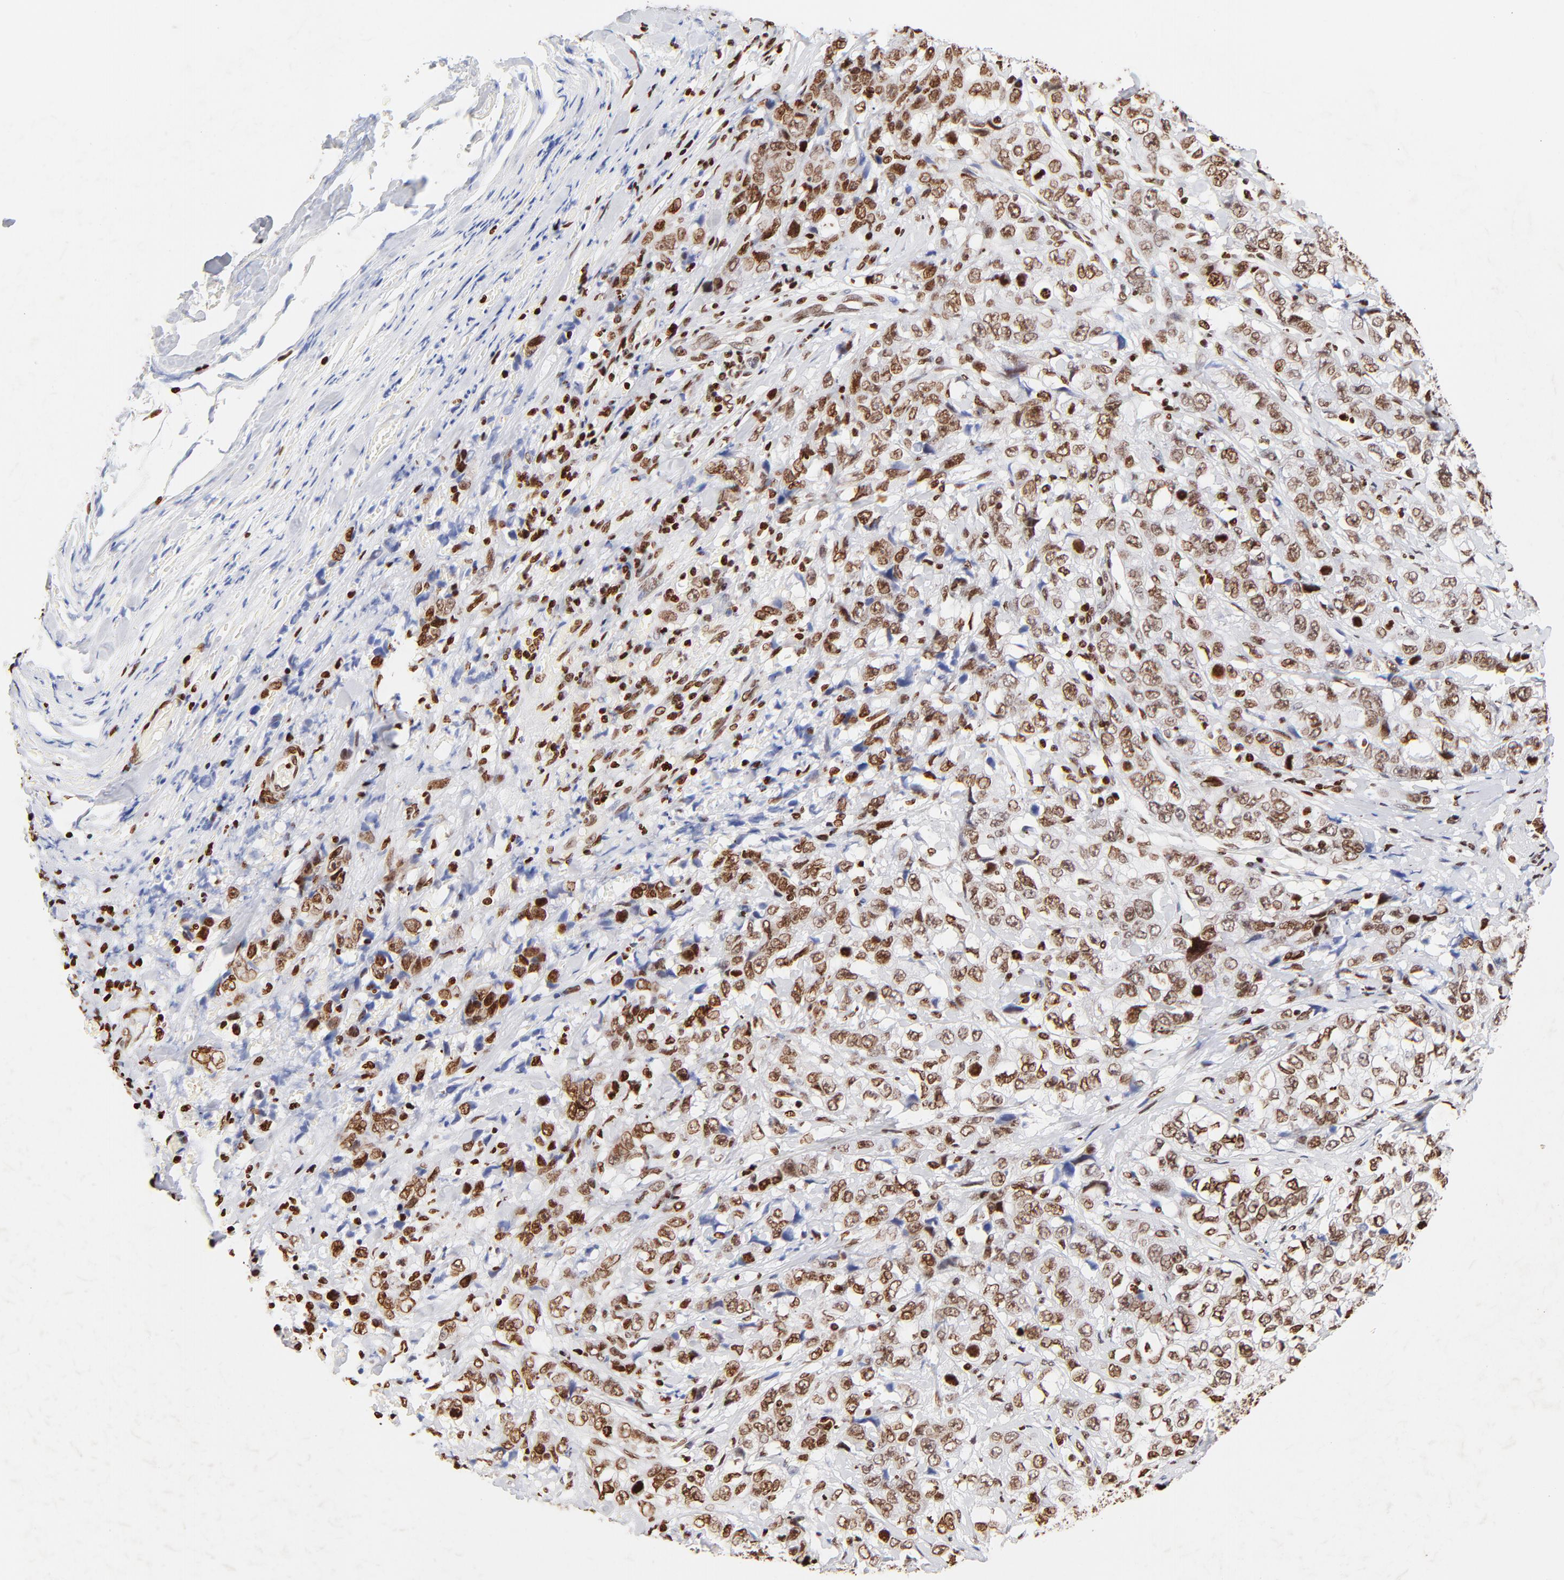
{"staining": {"intensity": "strong", "quantity": ">75%", "location": "nuclear"}, "tissue": "stomach cancer", "cell_type": "Tumor cells", "image_type": "cancer", "snomed": [{"axis": "morphology", "description": "Adenocarcinoma, NOS"}, {"axis": "topography", "description": "Stomach"}], "caption": "Stomach cancer stained with IHC exhibits strong nuclear expression in approximately >75% of tumor cells.", "gene": "FBH1", "patient": {"sex": "male", "age": 48}}